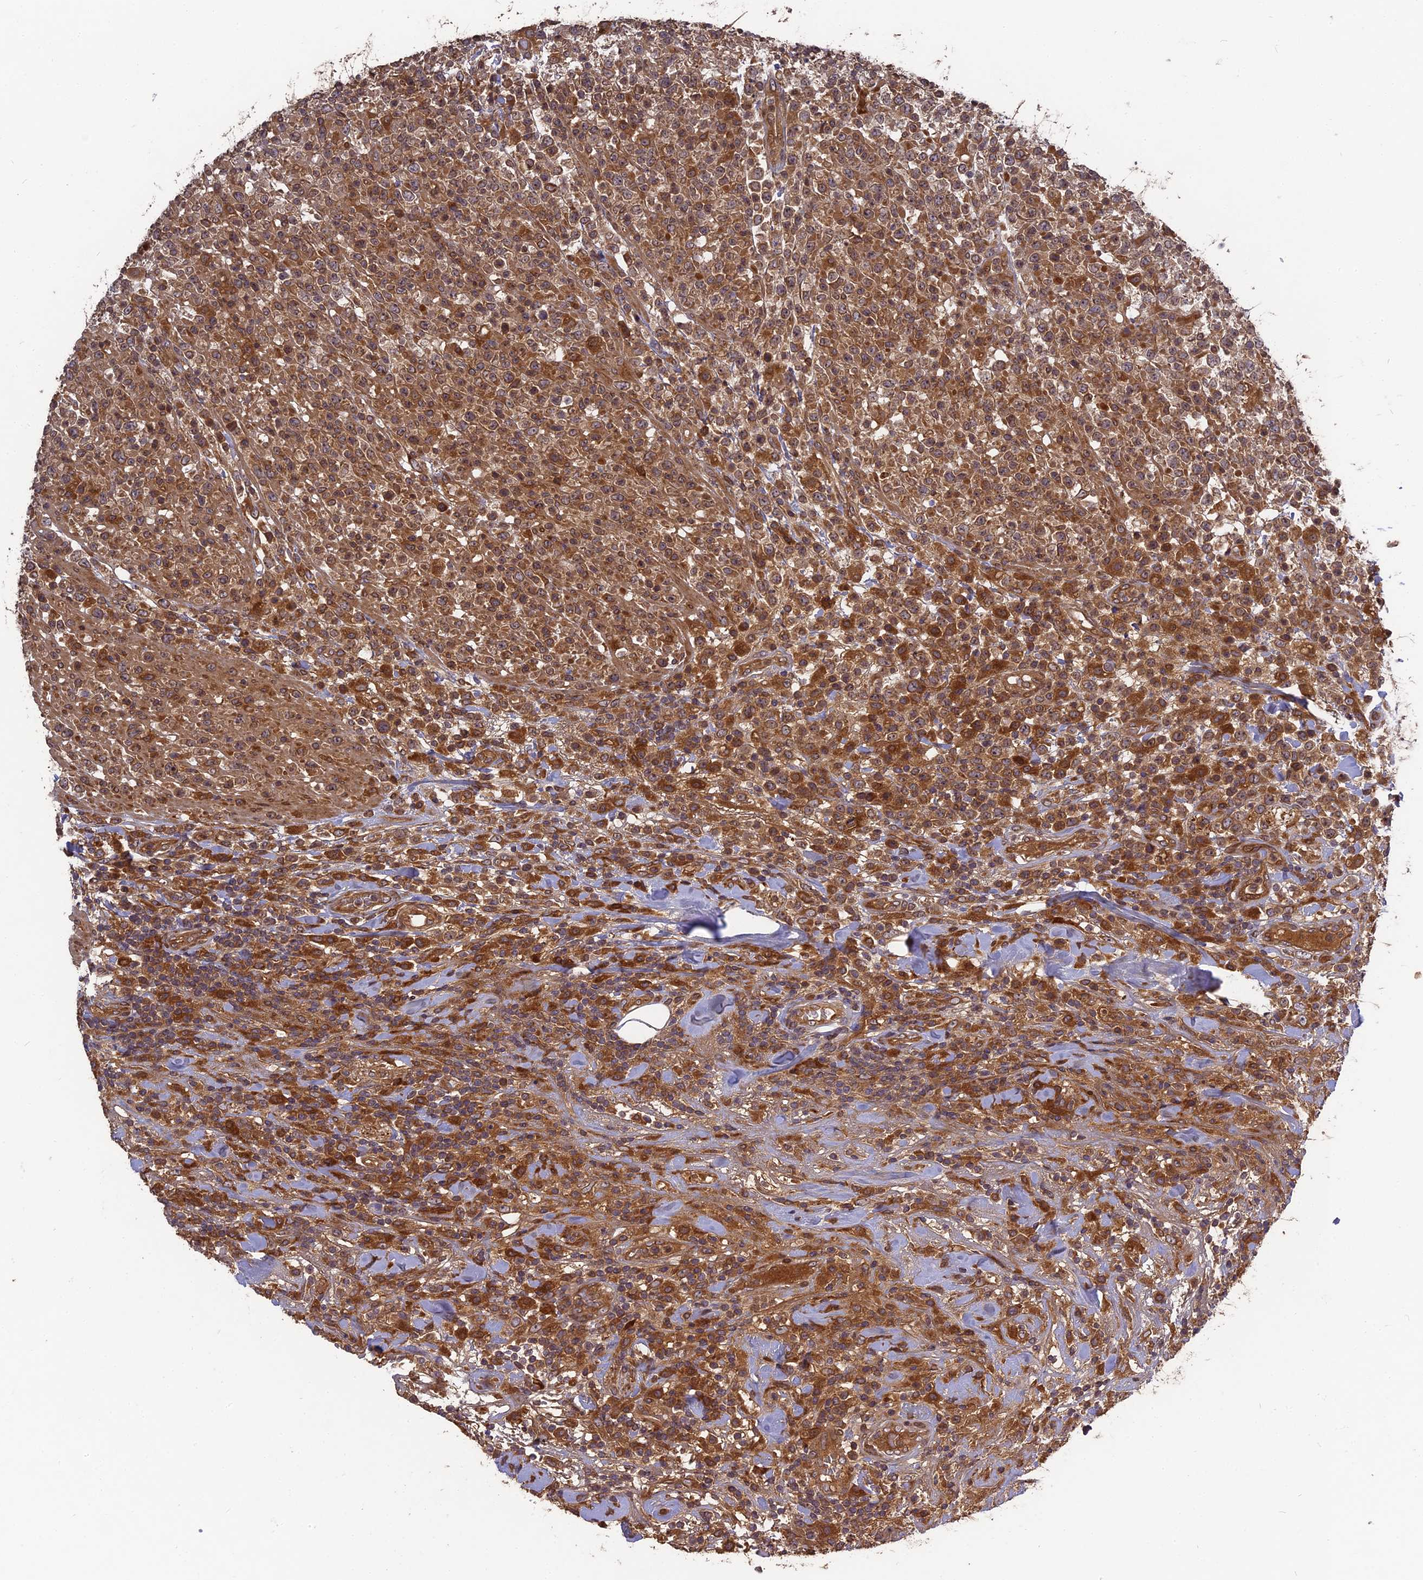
{"staining": {"intensity": "moderate", "quantity": ">75%", "location": "cytoplasmic/membranous"}, "tissue": "lymphoma", "cell_type": "Tumor cells", "image_type": "cancer", "snomed": [{"axis": "morphology", "description": "Malignant lymphoma, non-Hodgkin's type, High grade"}, {"axis": "topography", "description": "Colon"}], "caption": "Immunohistochemistry (DAB) staining of human high-grade malignant lymphoma, non-Hodgkin's type reveals moderate cytoplasmic/membranous protein positivity in approximately >75% of tumor cells.", "gene": "TMUB2", "patient": {"sex": "female", "age": 53}}